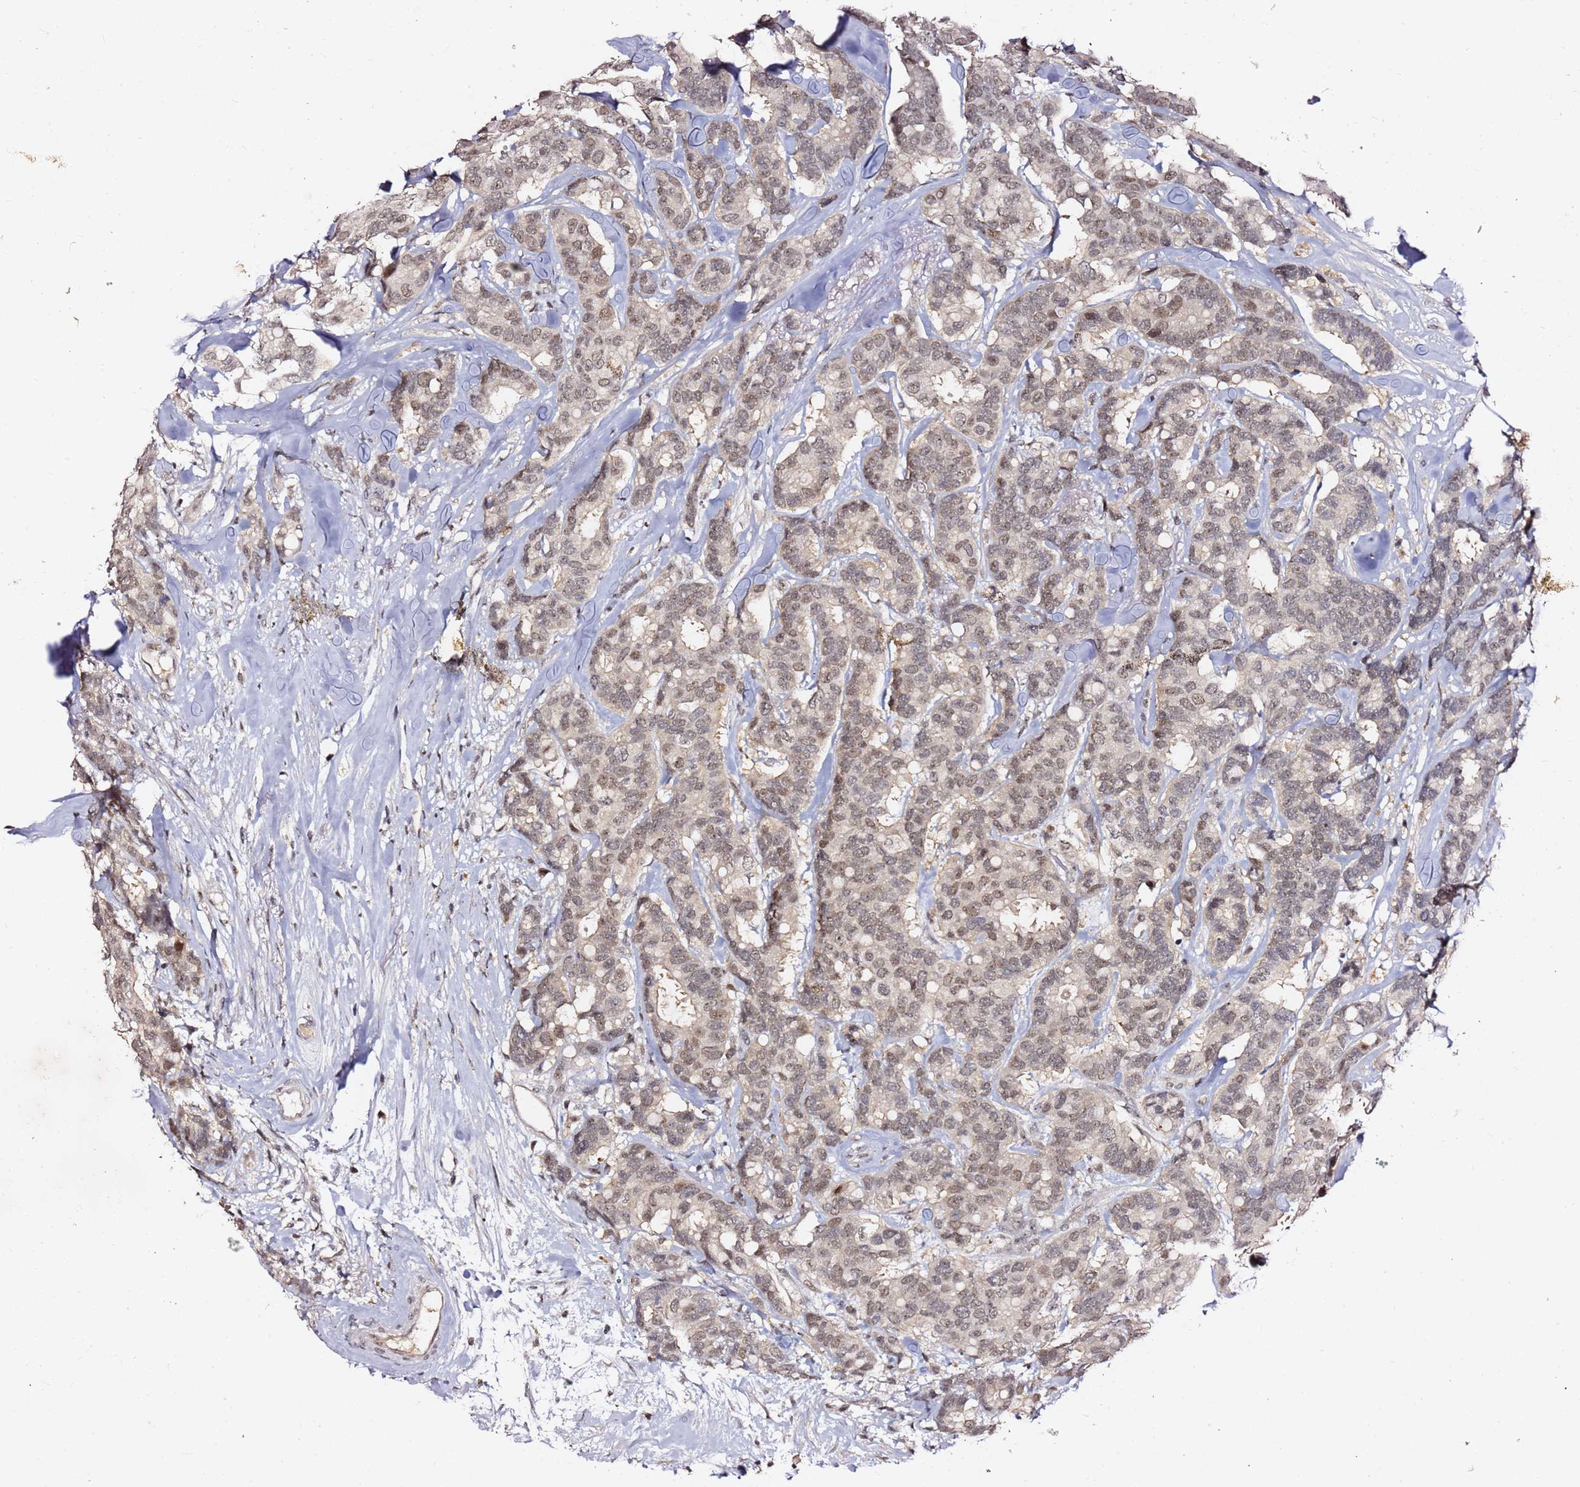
{"staining": {"intensity": "moderate", "quantity": ">75%", "location": "nuclear"}, "tissue": "breast cancer", "cell_type": "Tumor cells", "image_type": "cancer", "snomed": [{"axis": "morphology", "description": "Duct carcinoma"}, {"axis": "topography", "description": "Breast"}], "caption": "Breast cancer tissue shows moderate nuclear staining in approximately >75% of tumor cells (DAB = brown stain, brightfield microscopy at high magnification).", "gene": "FCF1", "patient": {"sex": "female", "age": 87}}